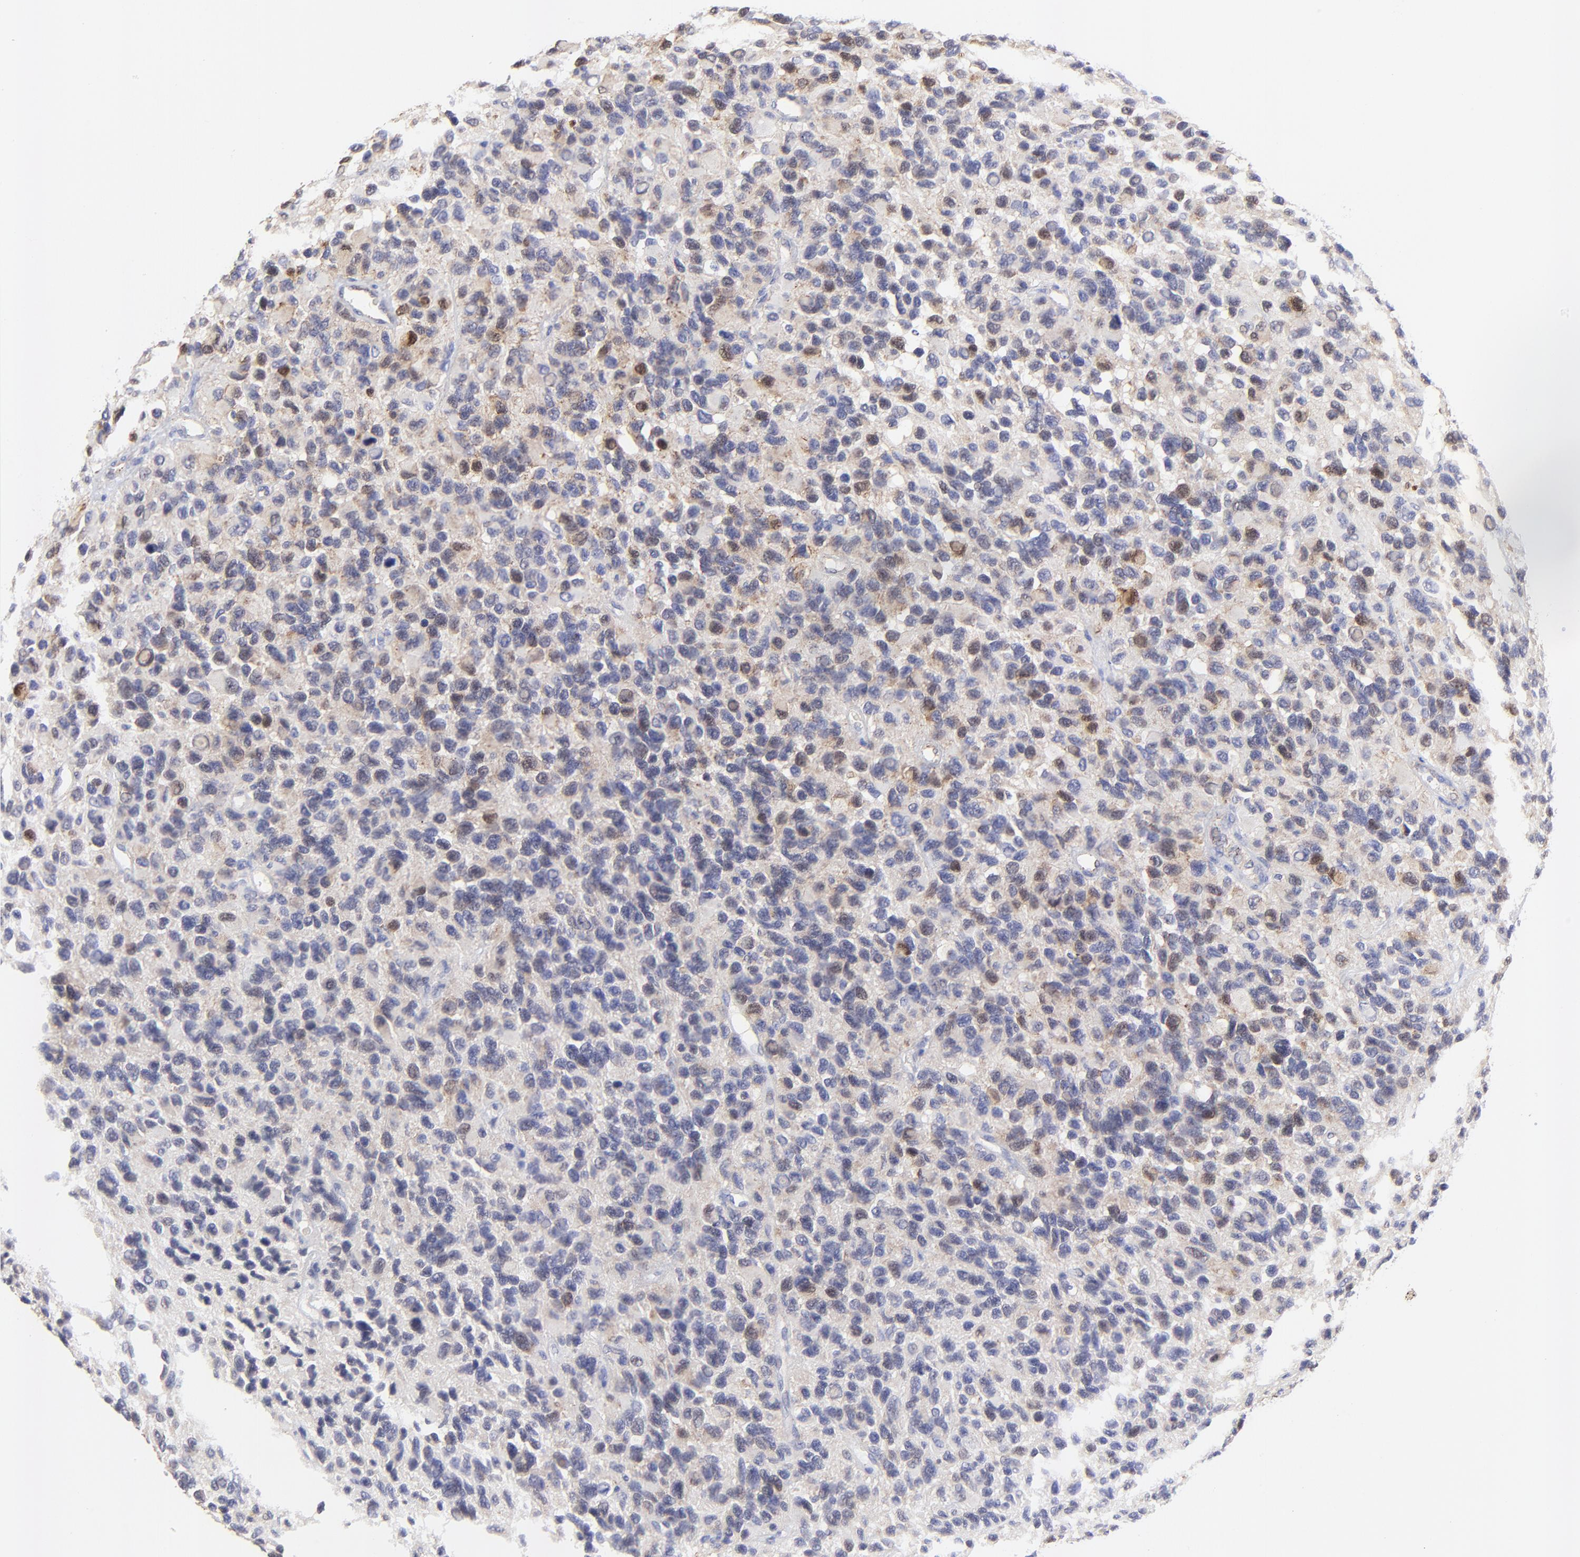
{"staining": {"intensity": "weak", "quantity": "<25%", "location": "cytoplasmic/membranous"}, "tissue": "glioma", "cell_type": "Tumor cells", "image_type": "cancer", "snomed": [{"axis": "morphology", "description": "Glioma, malignant, High grade"}, {"axis": "topography", "description": "Brain"}], "caption": "This photomicrograph is of high-grade glioma (malignant) stained with immunohistochemistry to label a protein in brown with the nuclei are counter-stained blue. There is no positivity in tumor cells.", "gene": "LHFPL1", "patient": {"sex": "male", "age": 77}}